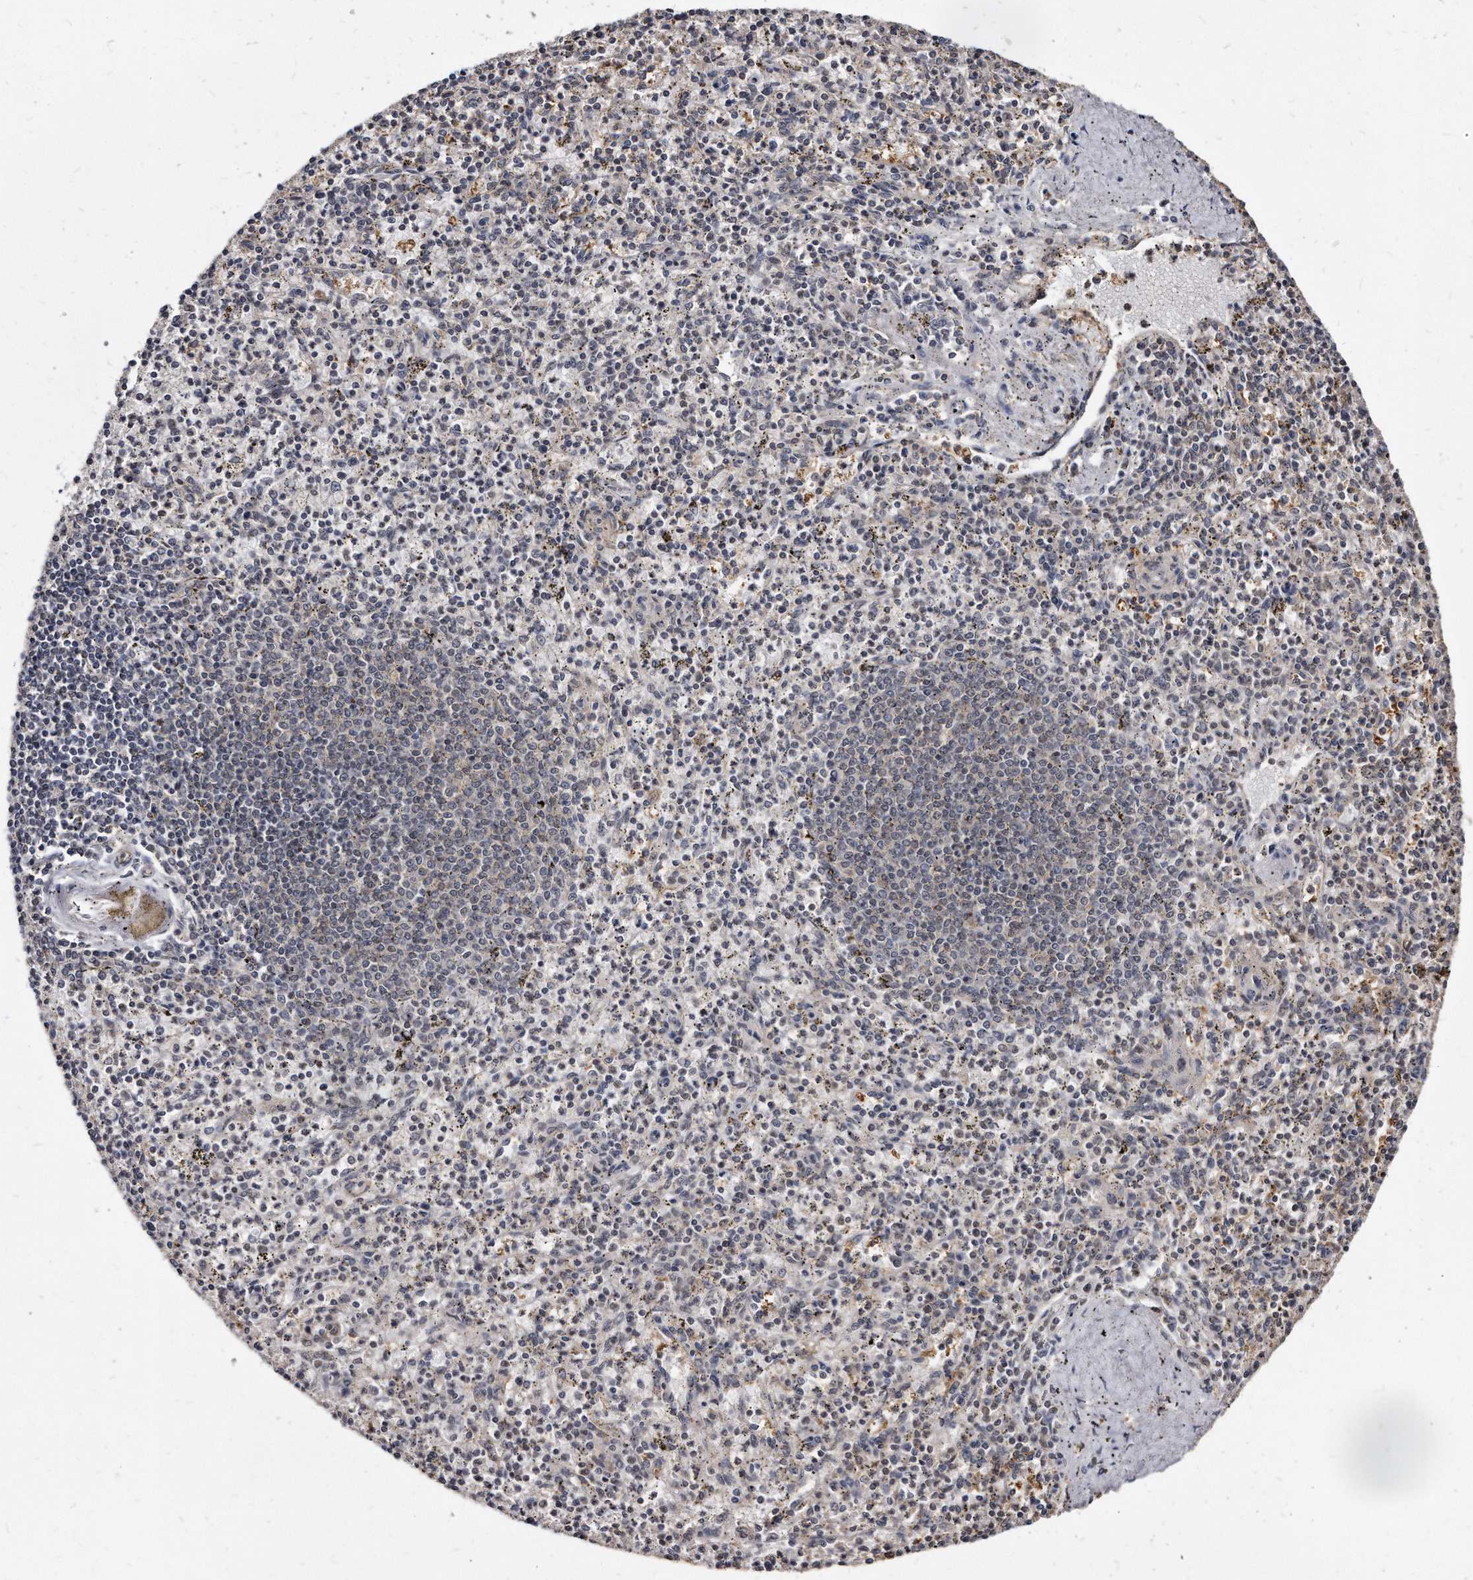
{"staining": {"intensity": "negative", "quantity": "none", "location": "none"}, "tissue": "spleen", "cell_type": "Cells in red pulp", "image_type": "normal", "snomed": [{"axis": "morphology", "description": "Normal tissue, NOS"}, {"axis": "topography", "description": "Spleen"}], "caption": "Immunohistochemistry (IHC) micrograph of normal spleen: human spleen stained with DAB (3,3'-diaminobenzidine) reveals no significant protein staining in cells in red pulp. (DAB immunohistochemistry (IHC), high magnification).", "gene": "KLHDC3", "patient": {"sex": "male", "age": 72}}